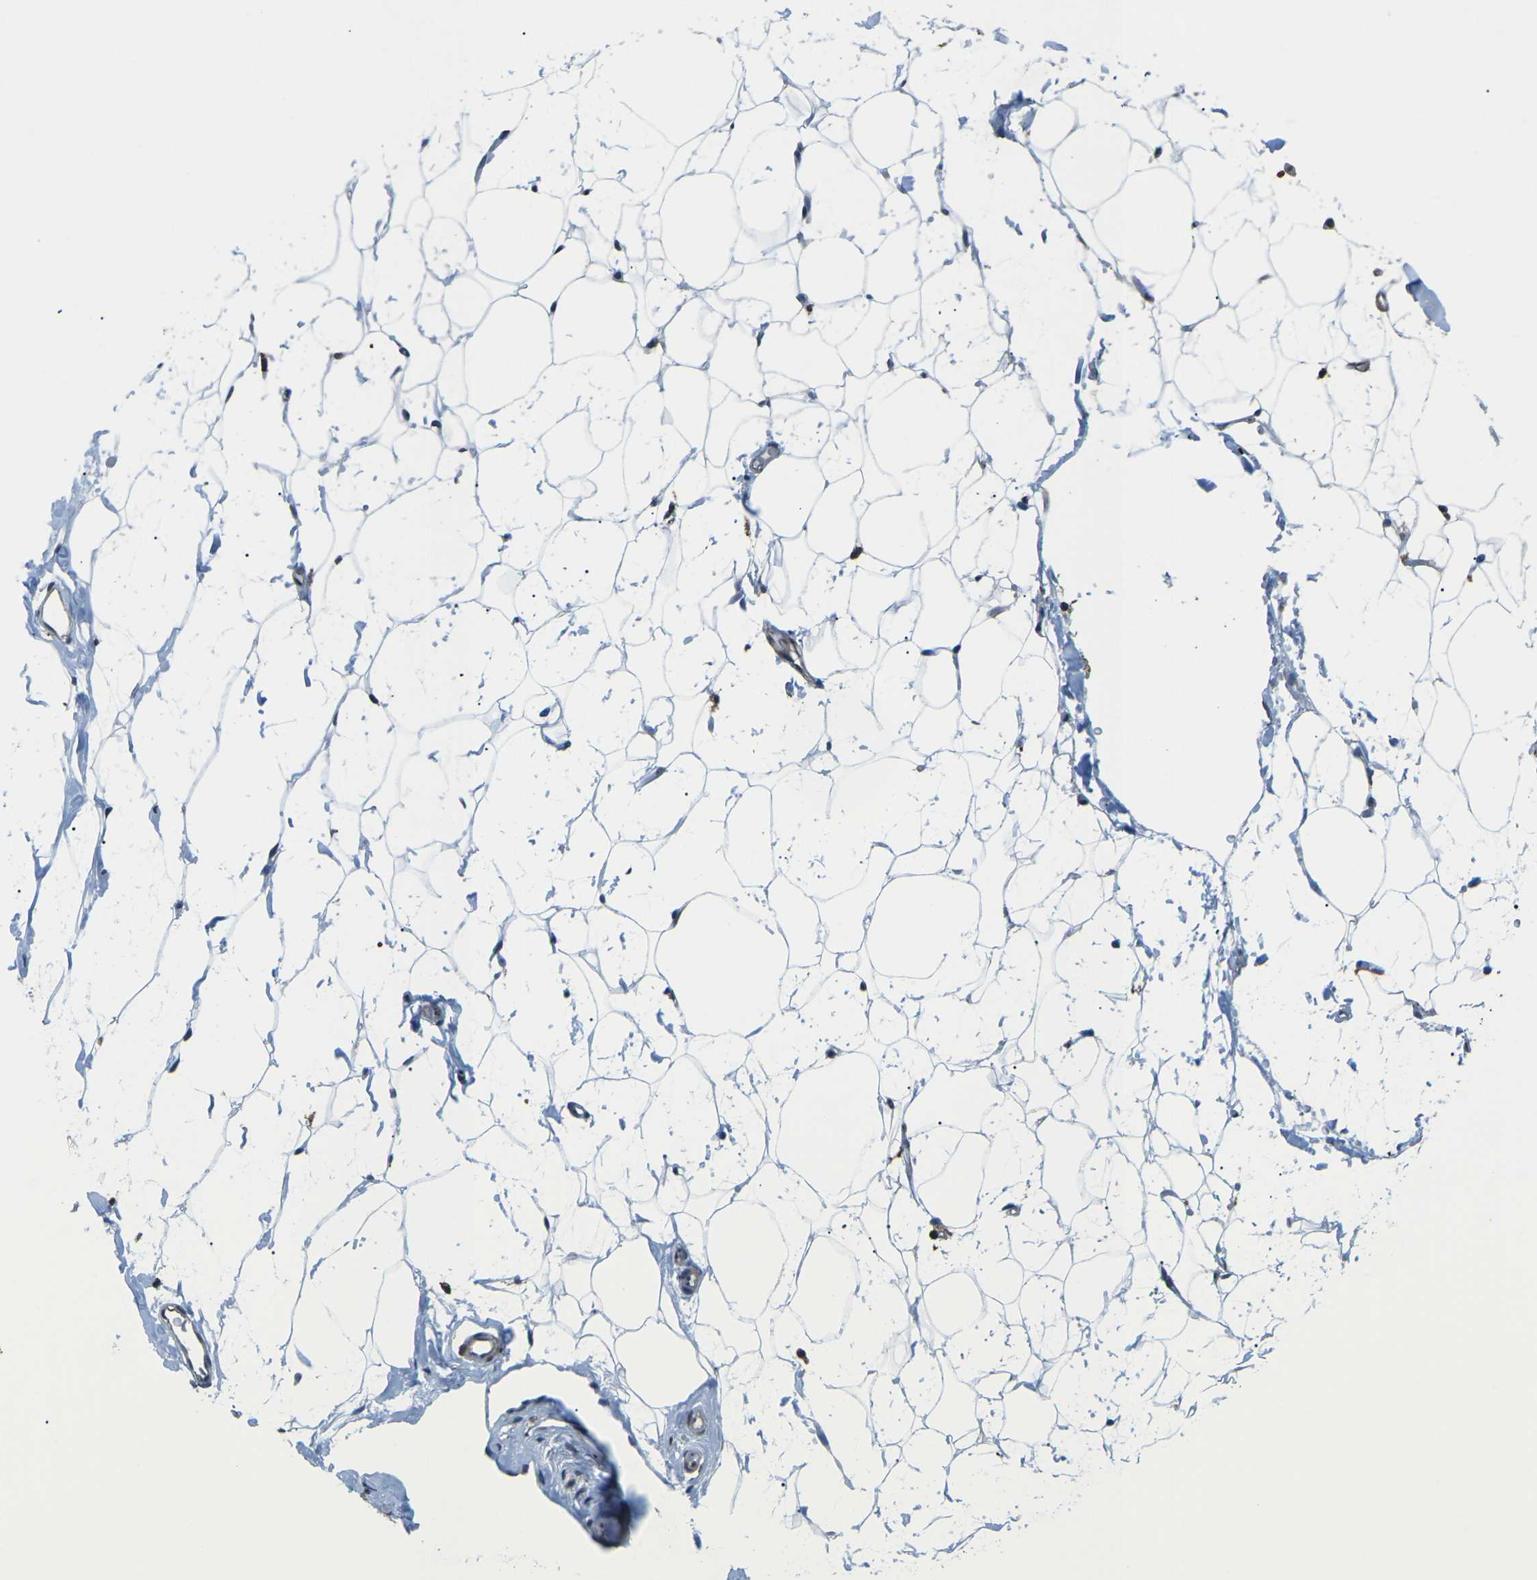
{"staining": {"intensity": "weak", "quantity": "25%-75%", "location": "cytoplasmic/membranous"}, "tissue": "adipose tissue", "cell_type": "Adipocytes", "image_type": "normal", "snomed": [{"axis": "morphology", "description": "Normal tissue, NOS"}, {"axis": "topography", "description": "Breast"}, {"axis": "topography", "description": "Soft tissue"}], "caption": "Immunohistochemistry (IHC) of unremarkable adipose tissue exhibits low levels of weak cytoplasmic/membranous expression in about 25%-75% of adipocytes.", "gene": "TFR2", "patient": {"sex": "female", "age": 75}}